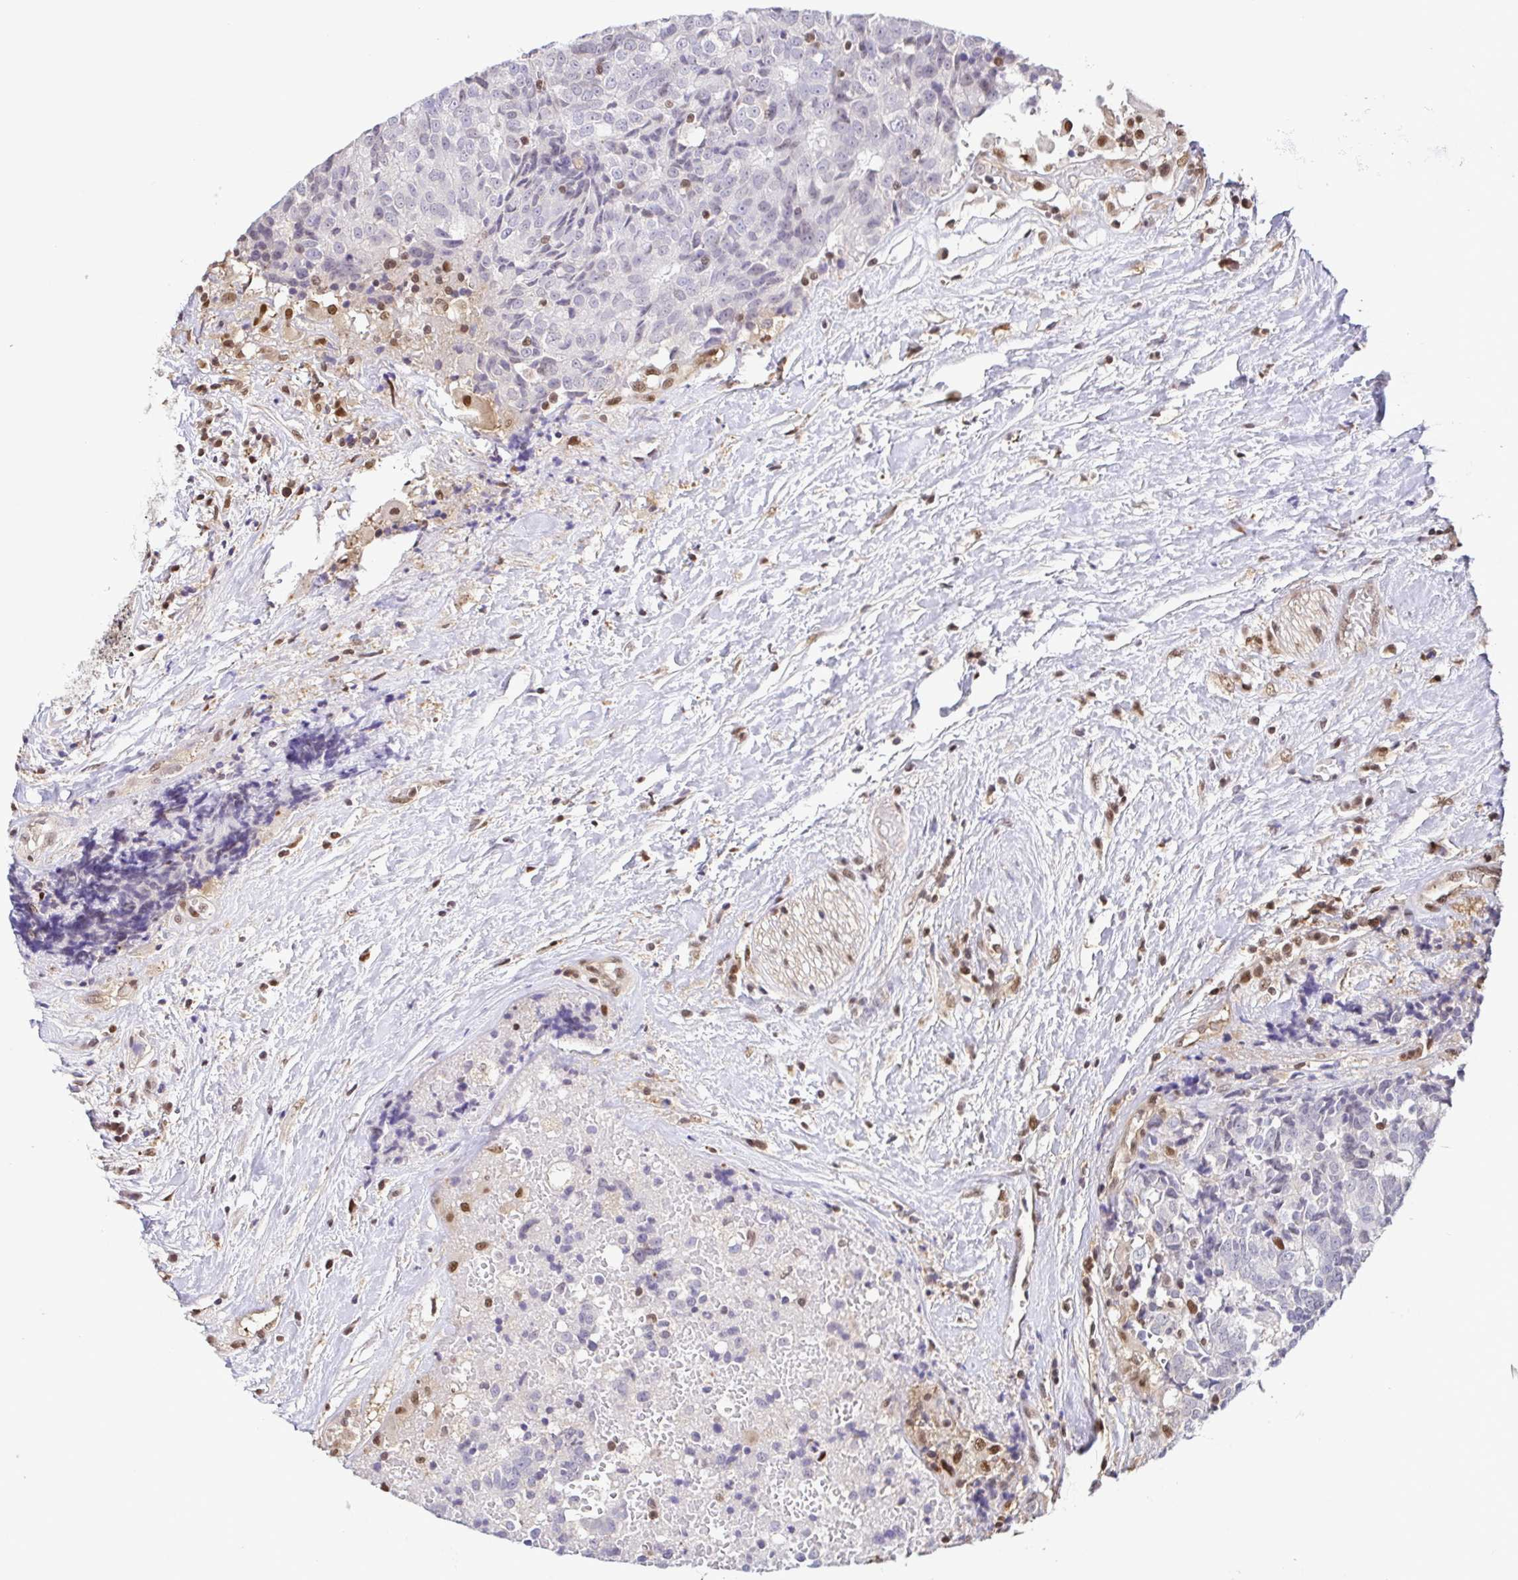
{"staining": {"intensity": "negative", "quantity": "none", "location": "none"}, "tissue": "prostate cancer", "cell_type": "Tumor cells", "image_type": "cancer", "snomed": [{"axis": "morphology", "description": "Adenocarcinoma, High grade"}, {"axis": "topography", "description": "Prostate and seminal vesicle, NOS"}], "caption": "Protein analysis of prostate cancer shows no significant staining in tumor cells.", "gene": "PSMB9", "patient": {"sex": "male", "age": 60}}